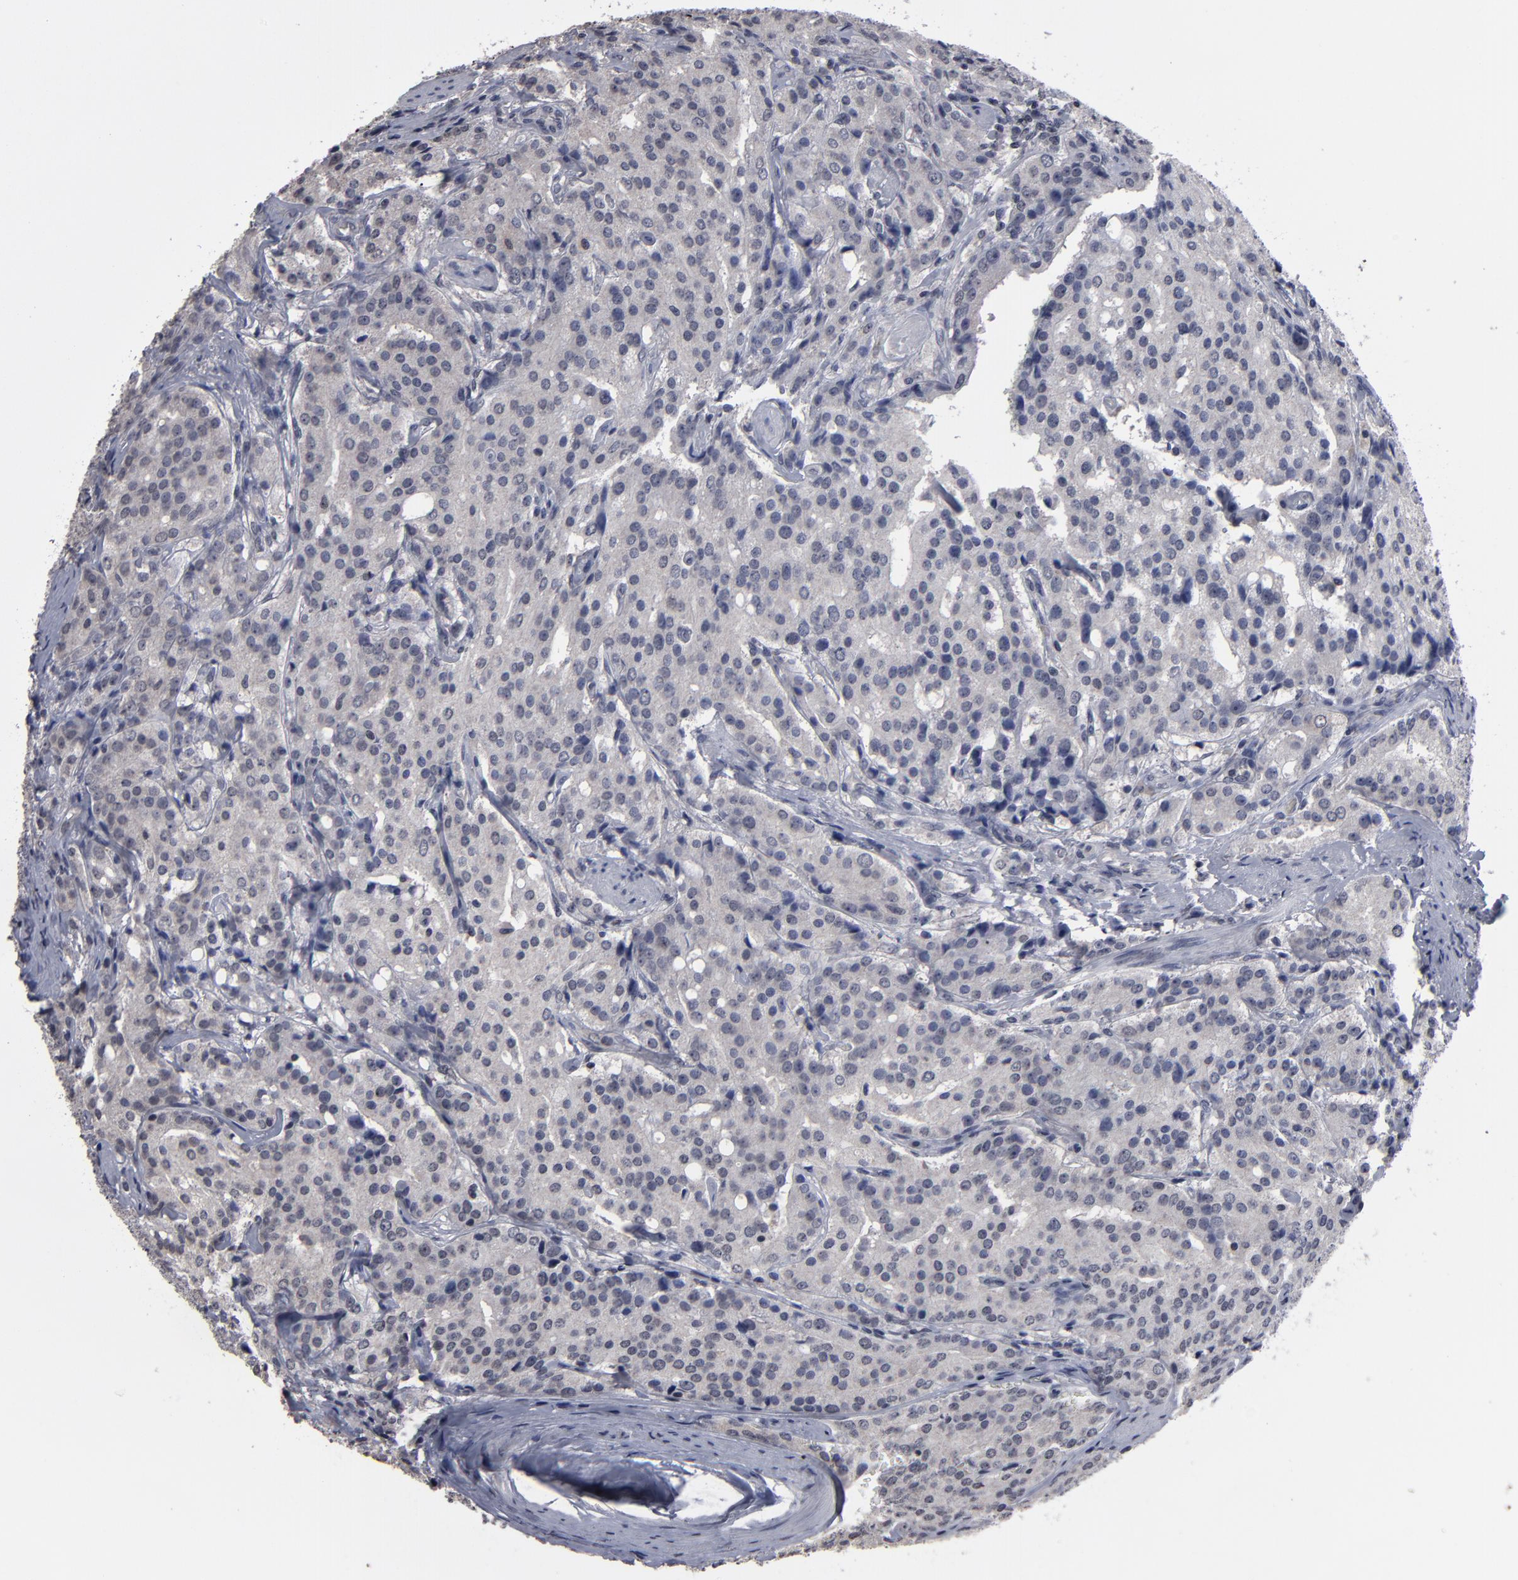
{"staining": {"intensity": "negative", "quantity": "none", "location": "none"}, "tissue": "prostate cancer", "cell_type": "Tumor cells", "image_type": "cancer", "snomed": [{"axis": "morphology", "description": "Adenocarcinoma, Medium grade"}, {"axis": "topography", "description": "Prostate"}], "caption": "Tumor cells show no significant expression in prostate cancer.", "gene": "SSRP1", "patient": {"sex": "male", "age": 72}}